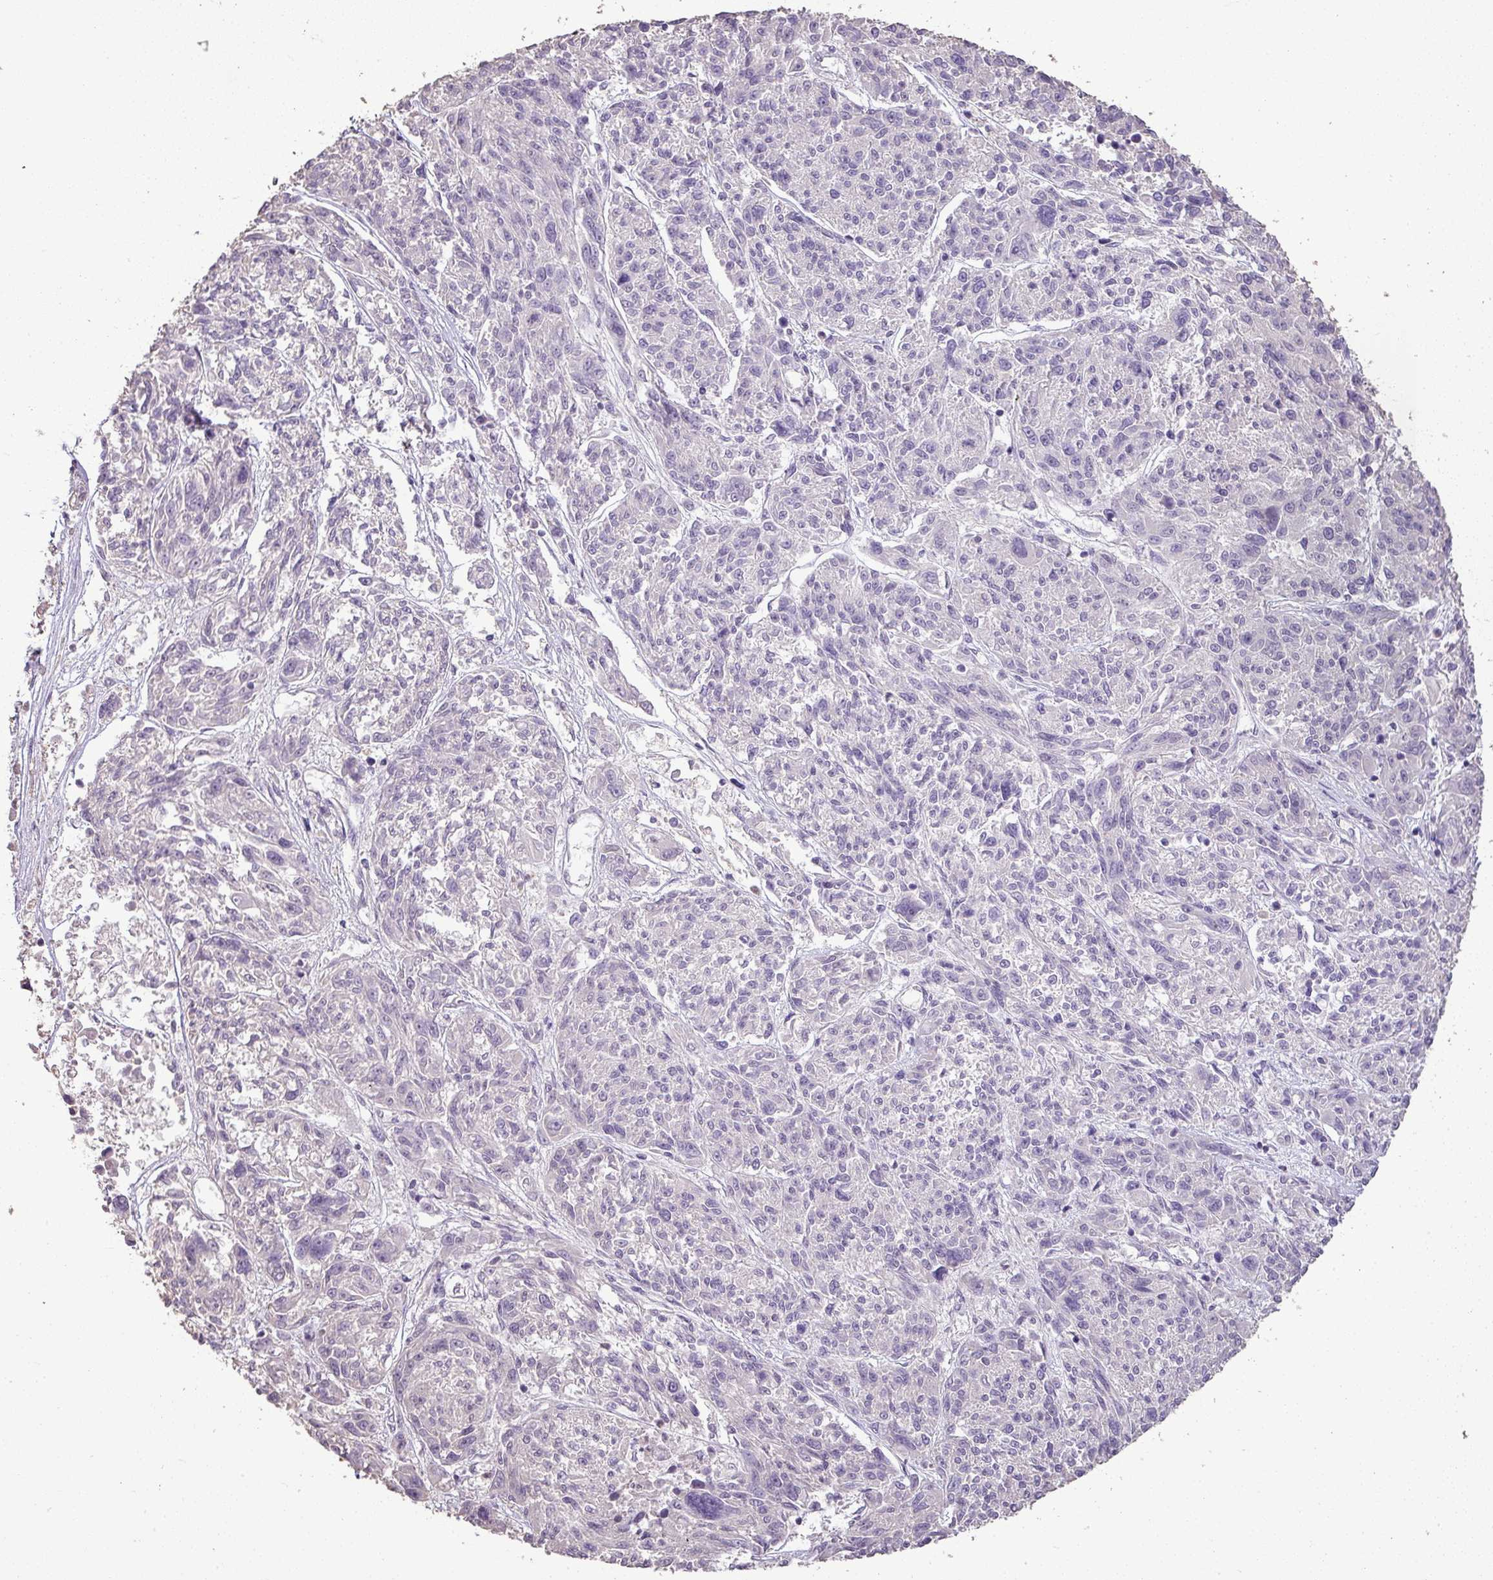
{"staining": {"intensity": "negative", "quantity": "none", "location": "none"}, "tissue": "melanoma", "cell_type": "Tumor cells", "image_type": "cancer", "snomed": [{"axis": "morphology", "description": "Malignant melanoma, NOS"}, {"axis": "topography", "description": "Skin"}], "caption": "This is an IHC photomicrograph of melanoma. There is no expression in tumor cells.", "gene": "LY9", "patient": {"sex": "male", "age": 53}}